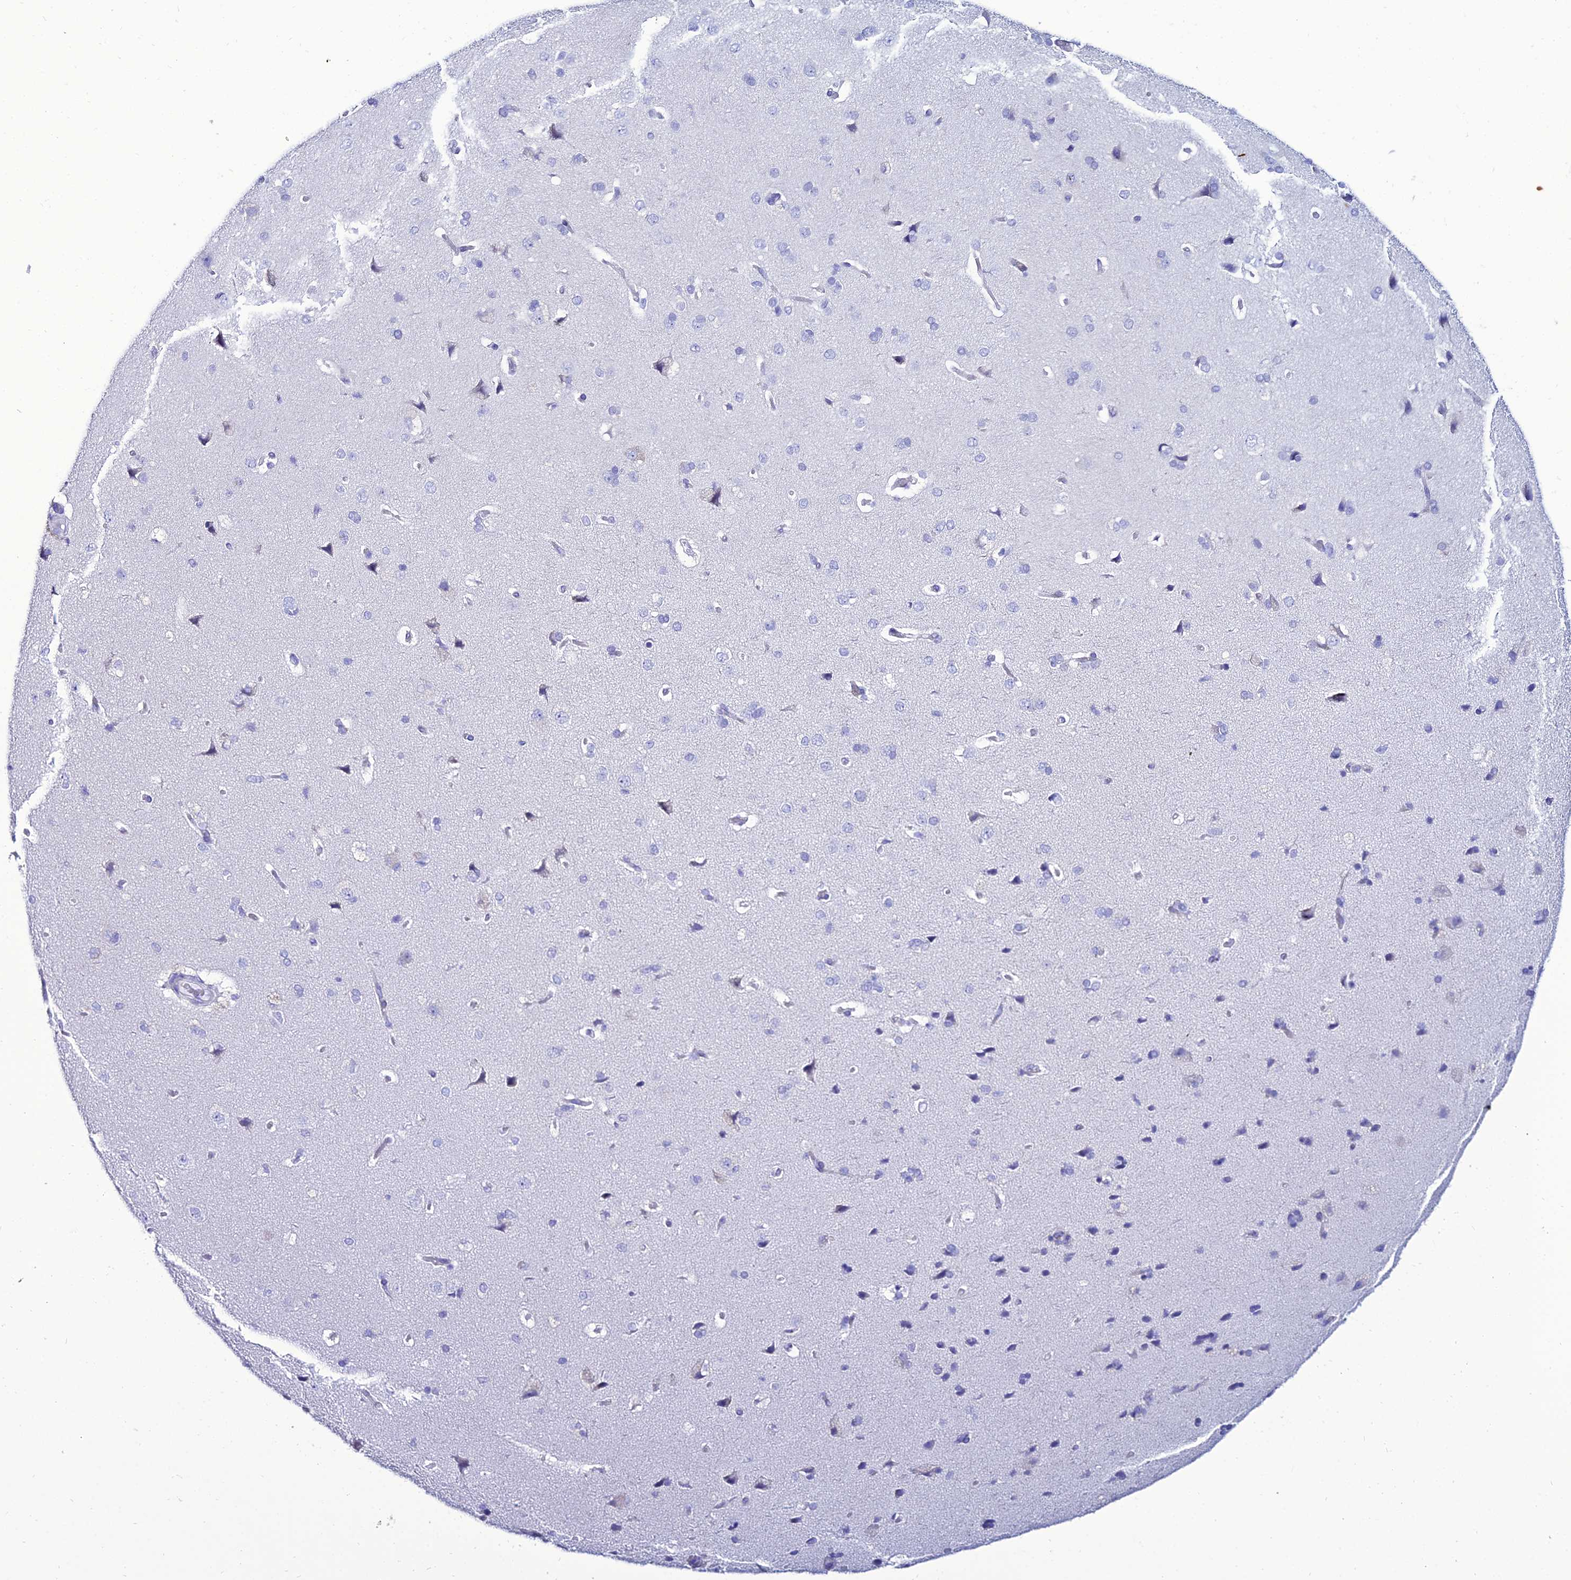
{"staining": {"intensity": "negative", "quantity": "none", "location": "none"}, "tissue": "cerebral cortex", "cell_type": "Endothelial cells", "image_type": "normal", "snomed": [{"axis": "morphology", "description": "Normal tissue, NOS"}, {"axis": "topography", "description": "Cerebral cortex"}], "caption": "Immunohistochemistry histopathology image of normal cerebral cortex: human cerebral cortex stained with DAB (3,3'-diaminobenzidine) shows no significant protein positivity in endothelial cells.", "gene": "OR4D5", "patient": {"sex": "male", "age": 62}}